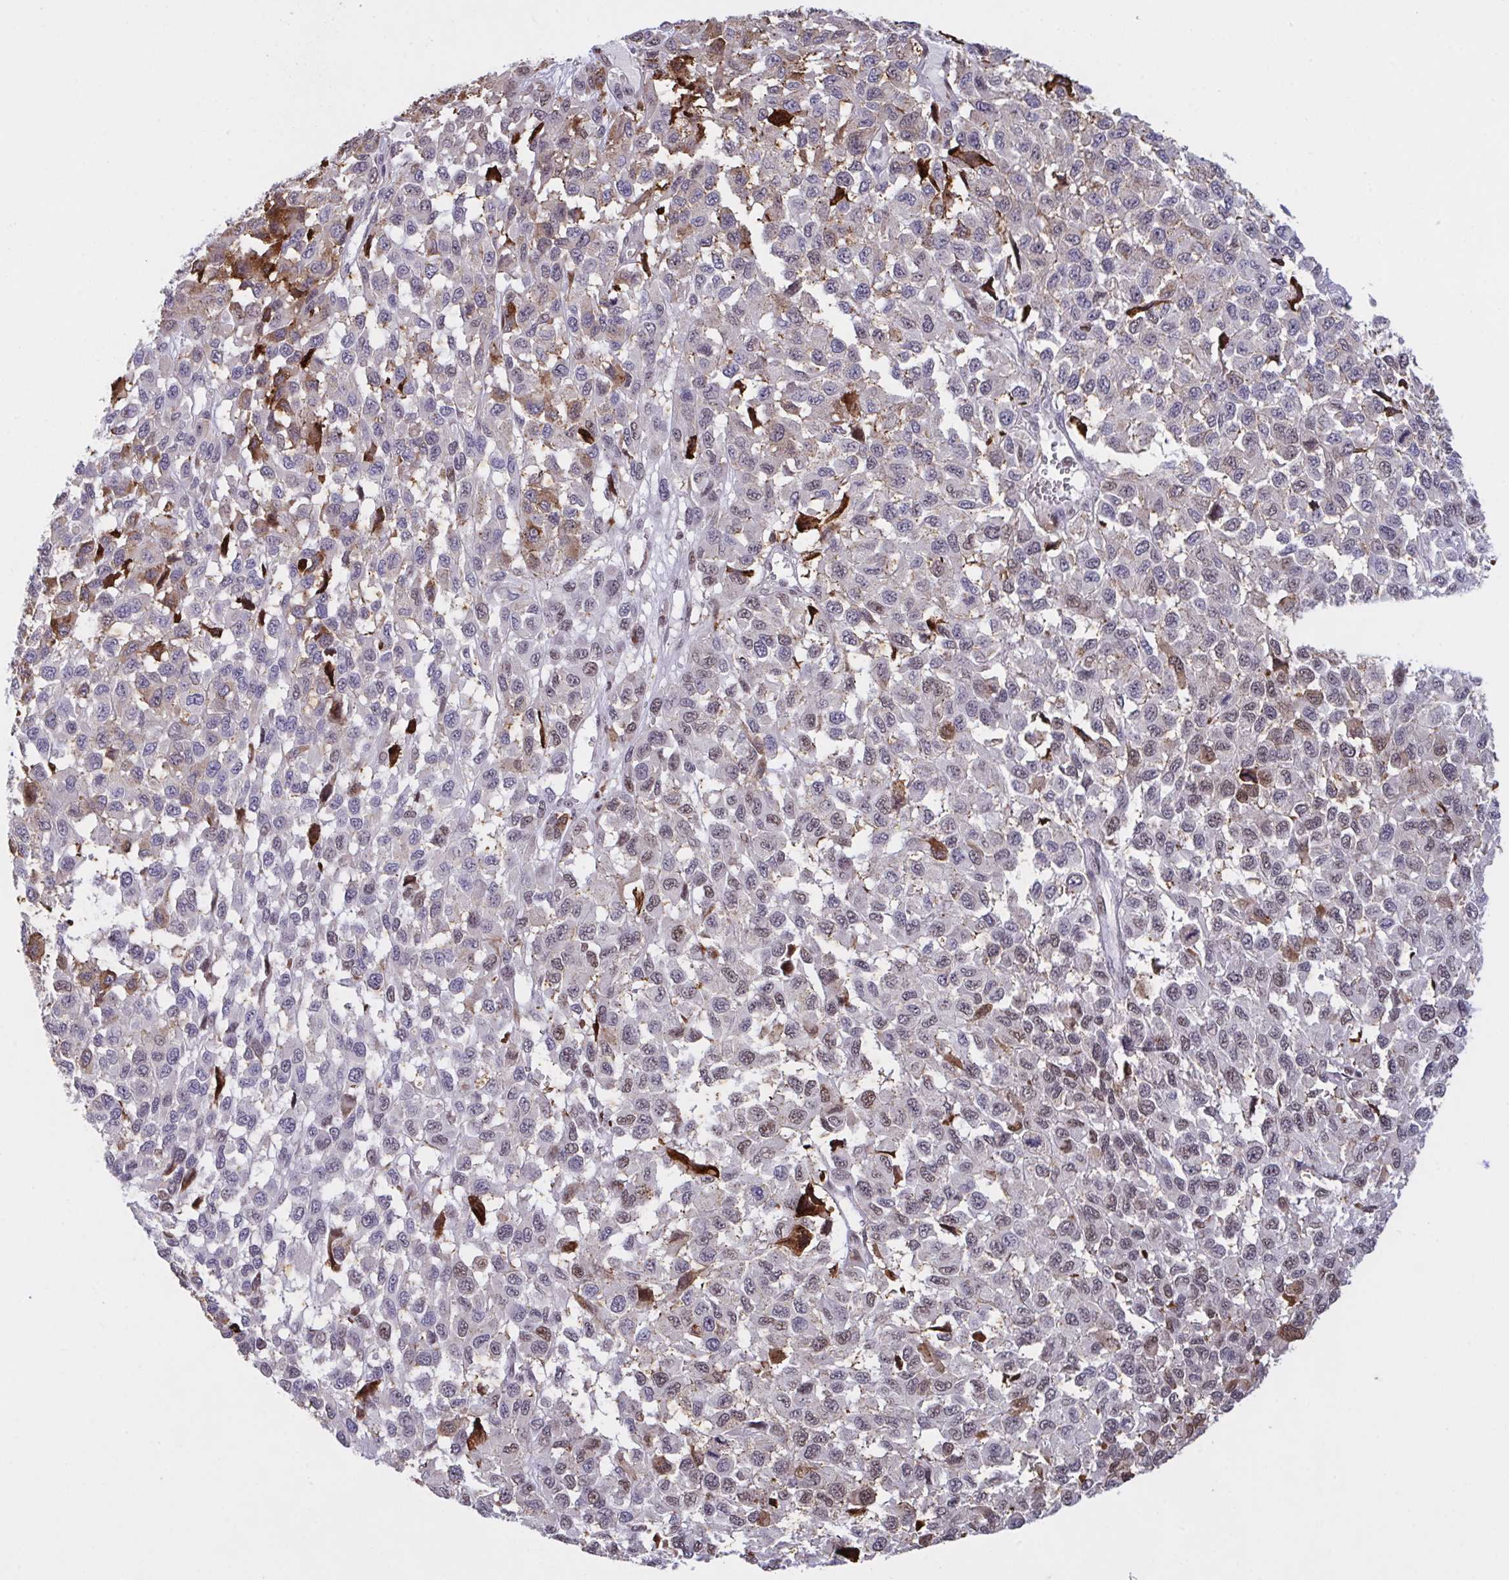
{"staining": {"intensity": "moderate", "quantity": "<25%", "location": "cytoplasmic/membranous,nuclear"}, "tissue": "melanoma", "cell_type": "Tumor cells", "image_type": "cancer", "snomed": [{"axis": "morphology", "description": "Malignant melanoma, NOS"}, {"axis": "topography", "description": "Skin"}], "caption": "Malignant melanoma was stained to show a protein in brown. There is low levels of moderate cytoplasmic/membranous and nuclear positivity in approximately <25% of tumor cells. Nuclei are stained in blue.", "gene": "PELI2", "patient": {"sex": "male", "age": 62}}